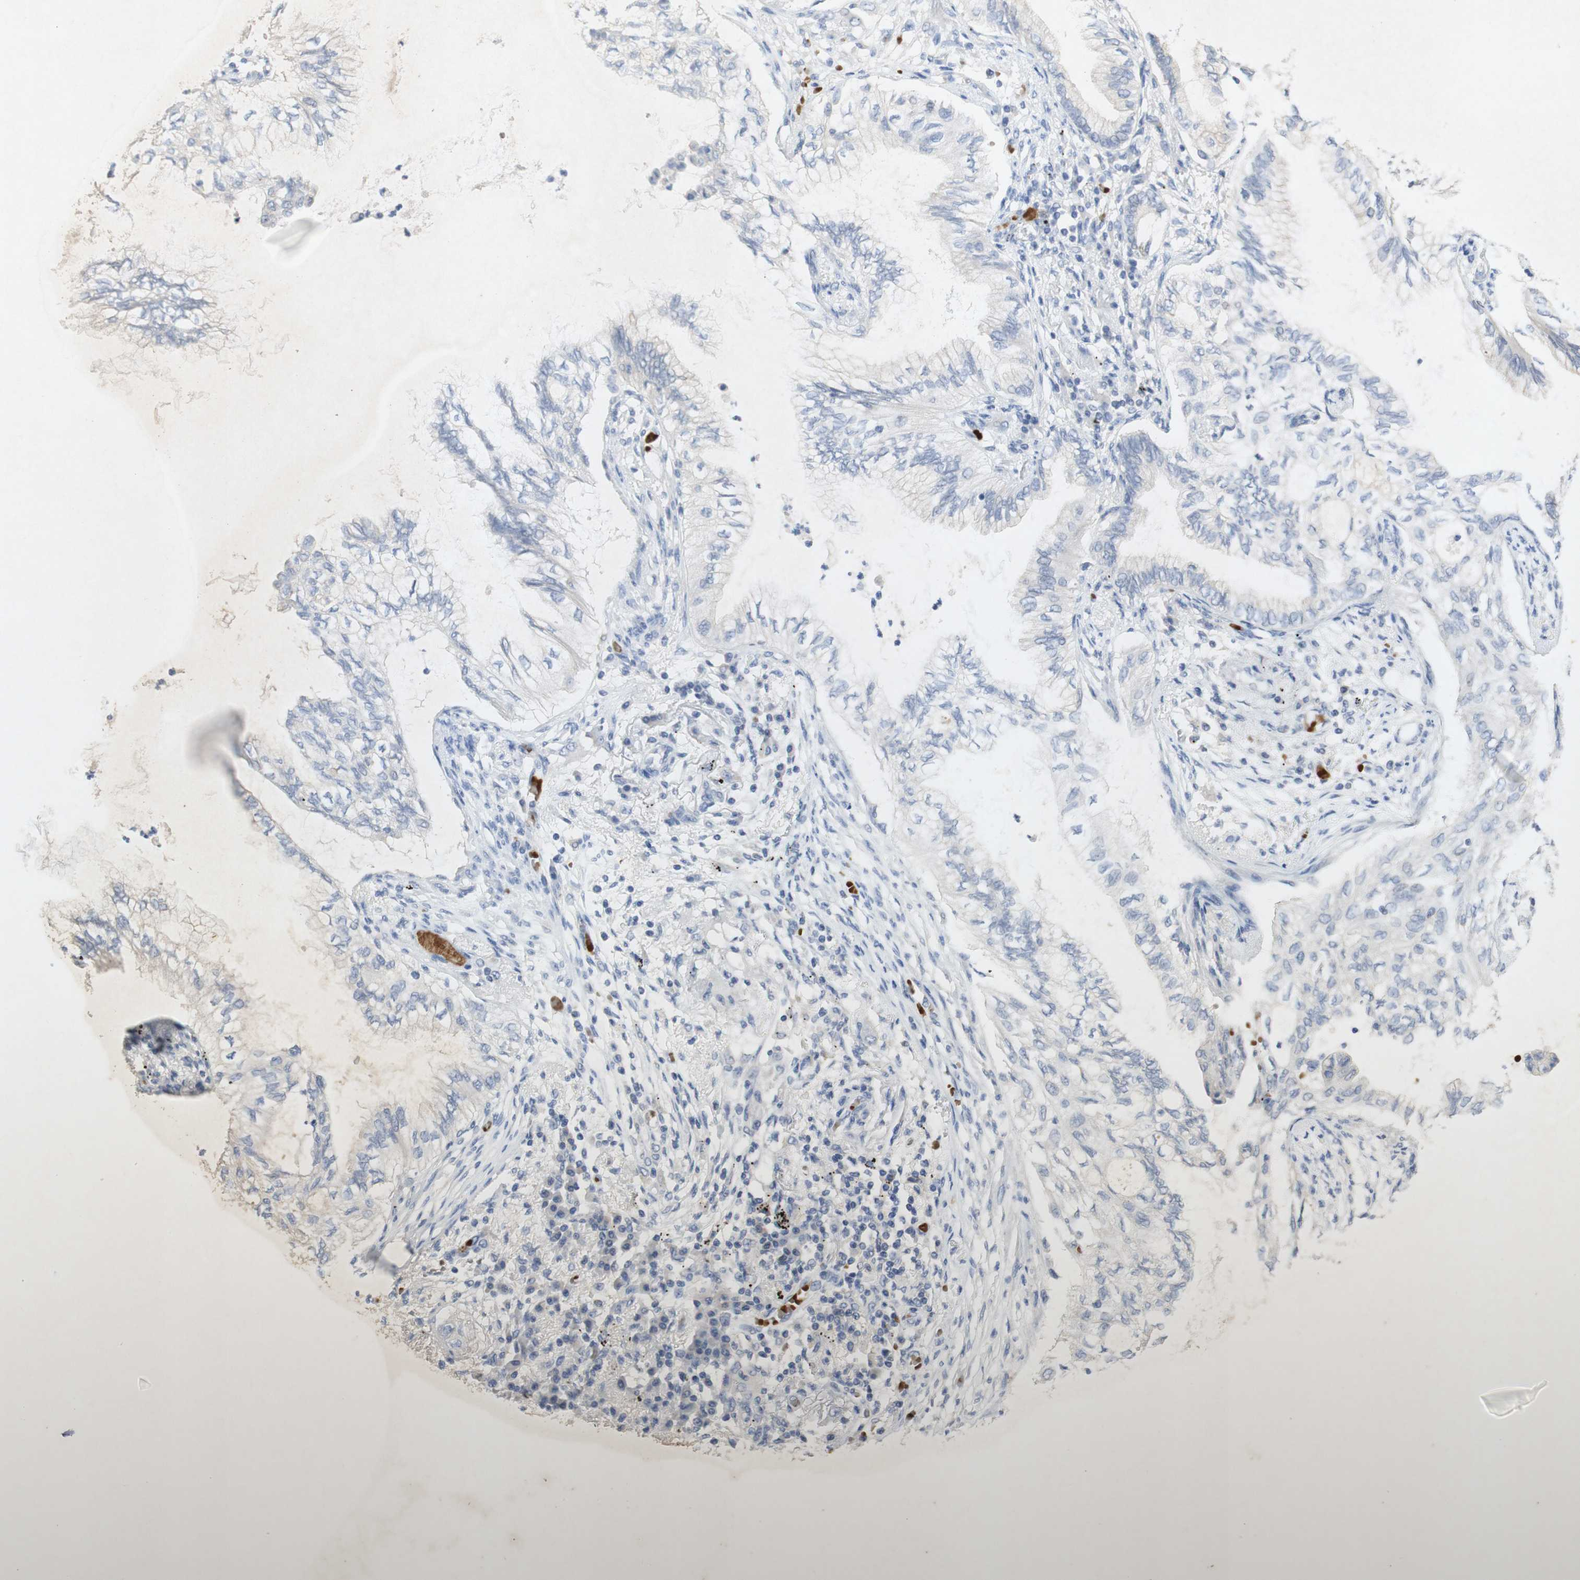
{"staining": {"intensity": "negative", "quantity": "none", "location": "none"}, "tissue": "lung cancer", "cell_type": "Tumor cells", "image_type": "cancer", "snomed": [{"axis": "morphology", "description": "Normal tissue, NOS"}, {"axis": "morphology", "description": "Adenocarcinoma, NOS"}, {"axis": "topography", "description": "Bronchus"}, {"axis": "topography", "description": "Lung"}], "caption": "The photomicrograph displays no significant positivity in tumor cells of lung cancer (adenocarcinoma).", "gene": "EPO", "patient": {"sex": "female", "age": 70}}